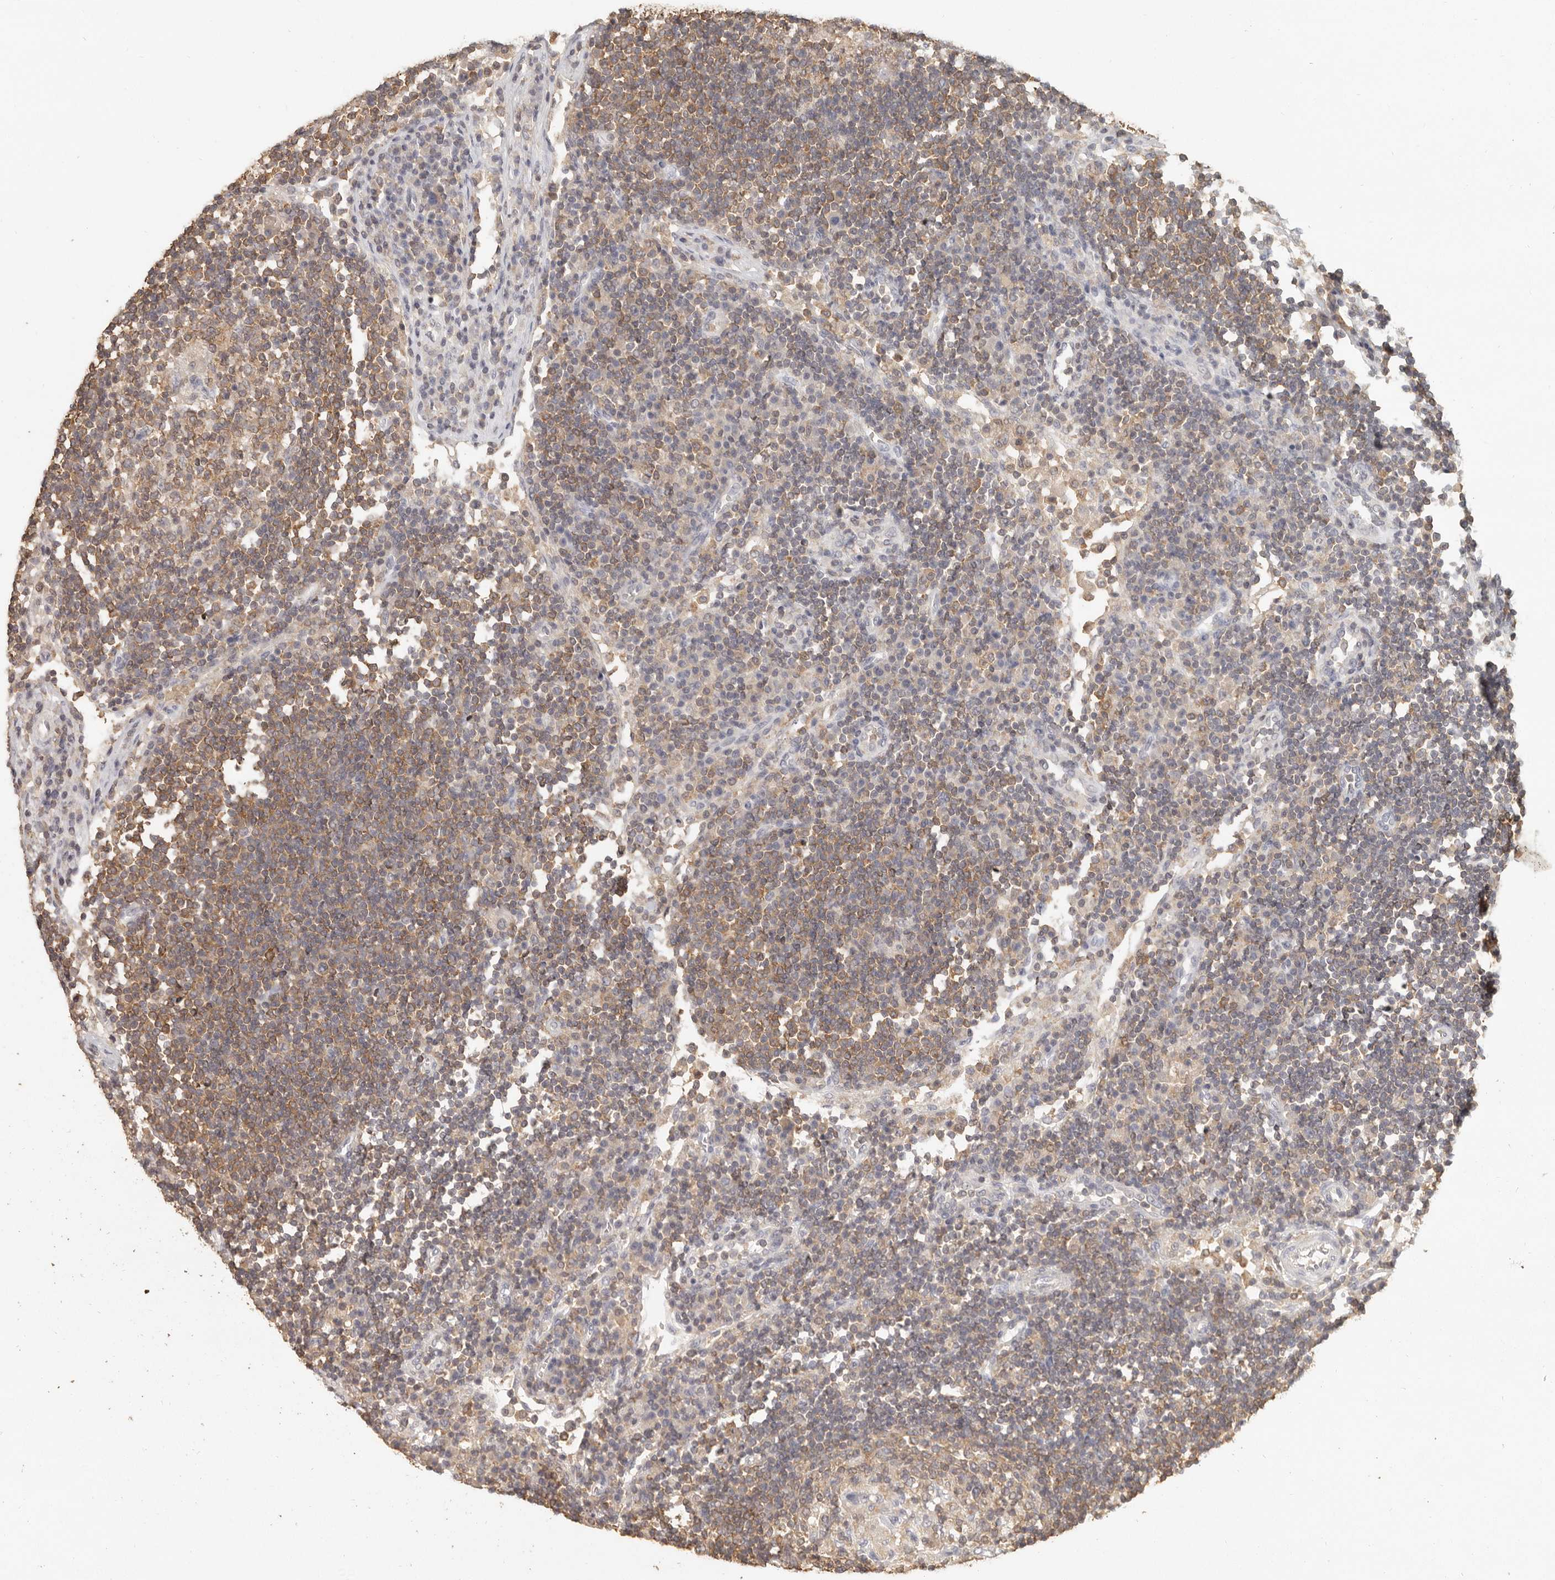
{"staining": {"intensity": "moderate", "quantity": "25%-75%", "location": "cytoplasmic/membranous"}, "tissue": "lymph node", "cell_type": "Germinal center cells", "image_type": "normal", "snomed": [{"axis": "morphology", "description": "Normal tissue, NOS"}, {"axis": "topography", "description": "Lymph node"}], "caption": "Brown immunohistochemical staining in benign lymph node shows moderate cytoplasmic/membranous staining in about 25%-75% of germinal center cells.", "gene": "CSK", "patient": {"sex": "female", "age": 53}}